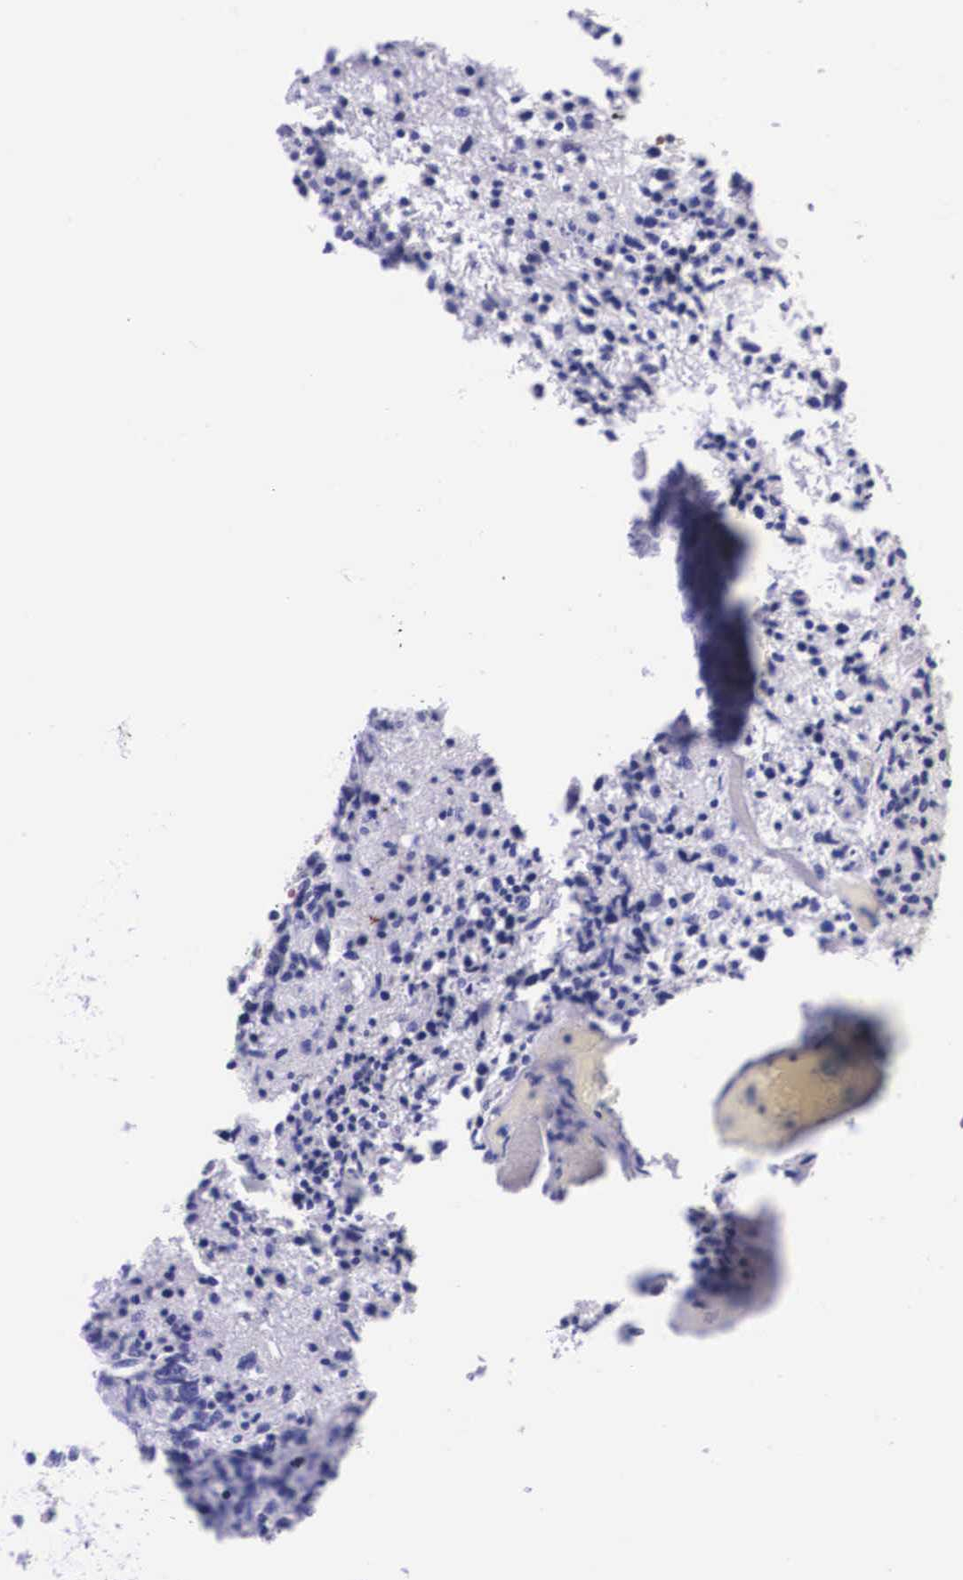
{"staining": {"intensity": "negative", "quantity": "none", "location": "none"}, "tissue": "glioma", "cell_type": "Tumor cells", "image_type": "cancer", "snomed": [{"axis": "morphology", "description": "Glioma, malignant, High grade"}, {"axis": "topography", "description": "Brain"}], "caption": "Immunohistochemical staining of glioma exhibits no significant staining in tumor cells.", "gene": "PLG", "patient": {"sex": "male", "age": 36}}